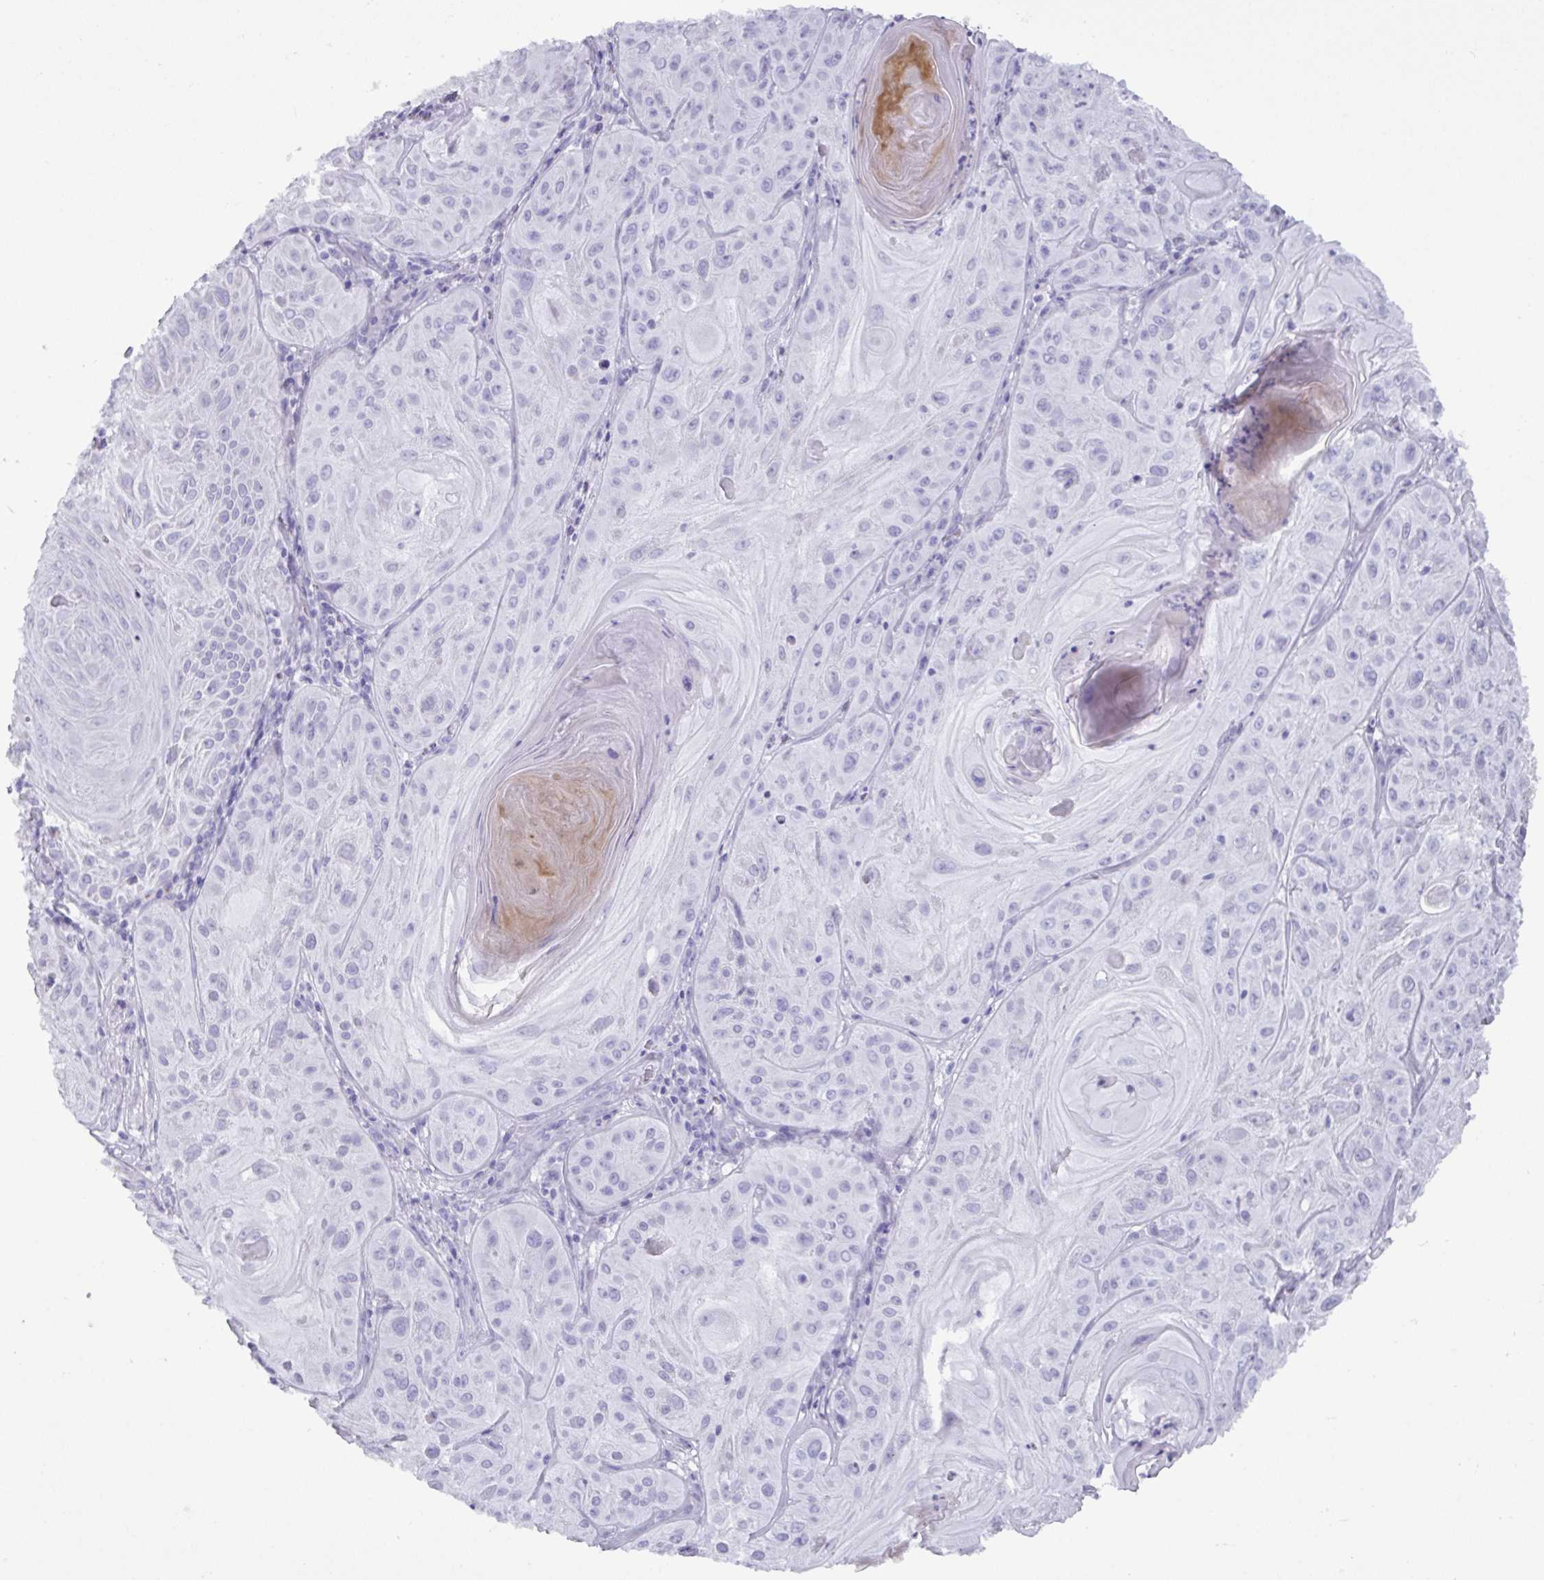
{"staining": {"intensity": "negative", "quantity": "none", "location": "none"}, "tissue": "skin cancer", "cell_type": "Tumor cells", "image_type": "cancer", "snomed": [{"axis": "morphology", "description": "Squamous cell carcinoma, NOS"}, {"axis": "topography", "description": "Skin"}], "caption": "Immunohistochemistry image of skin cancer (squamous cell carcinoma) stained for a protein (brown), which reveals no positivity in tumor cells. (Immunohistochemistry, brightfield microscopy, high magnification).", "gene": "C4orf33", "patient": {"sex": "male", "age": 85}}